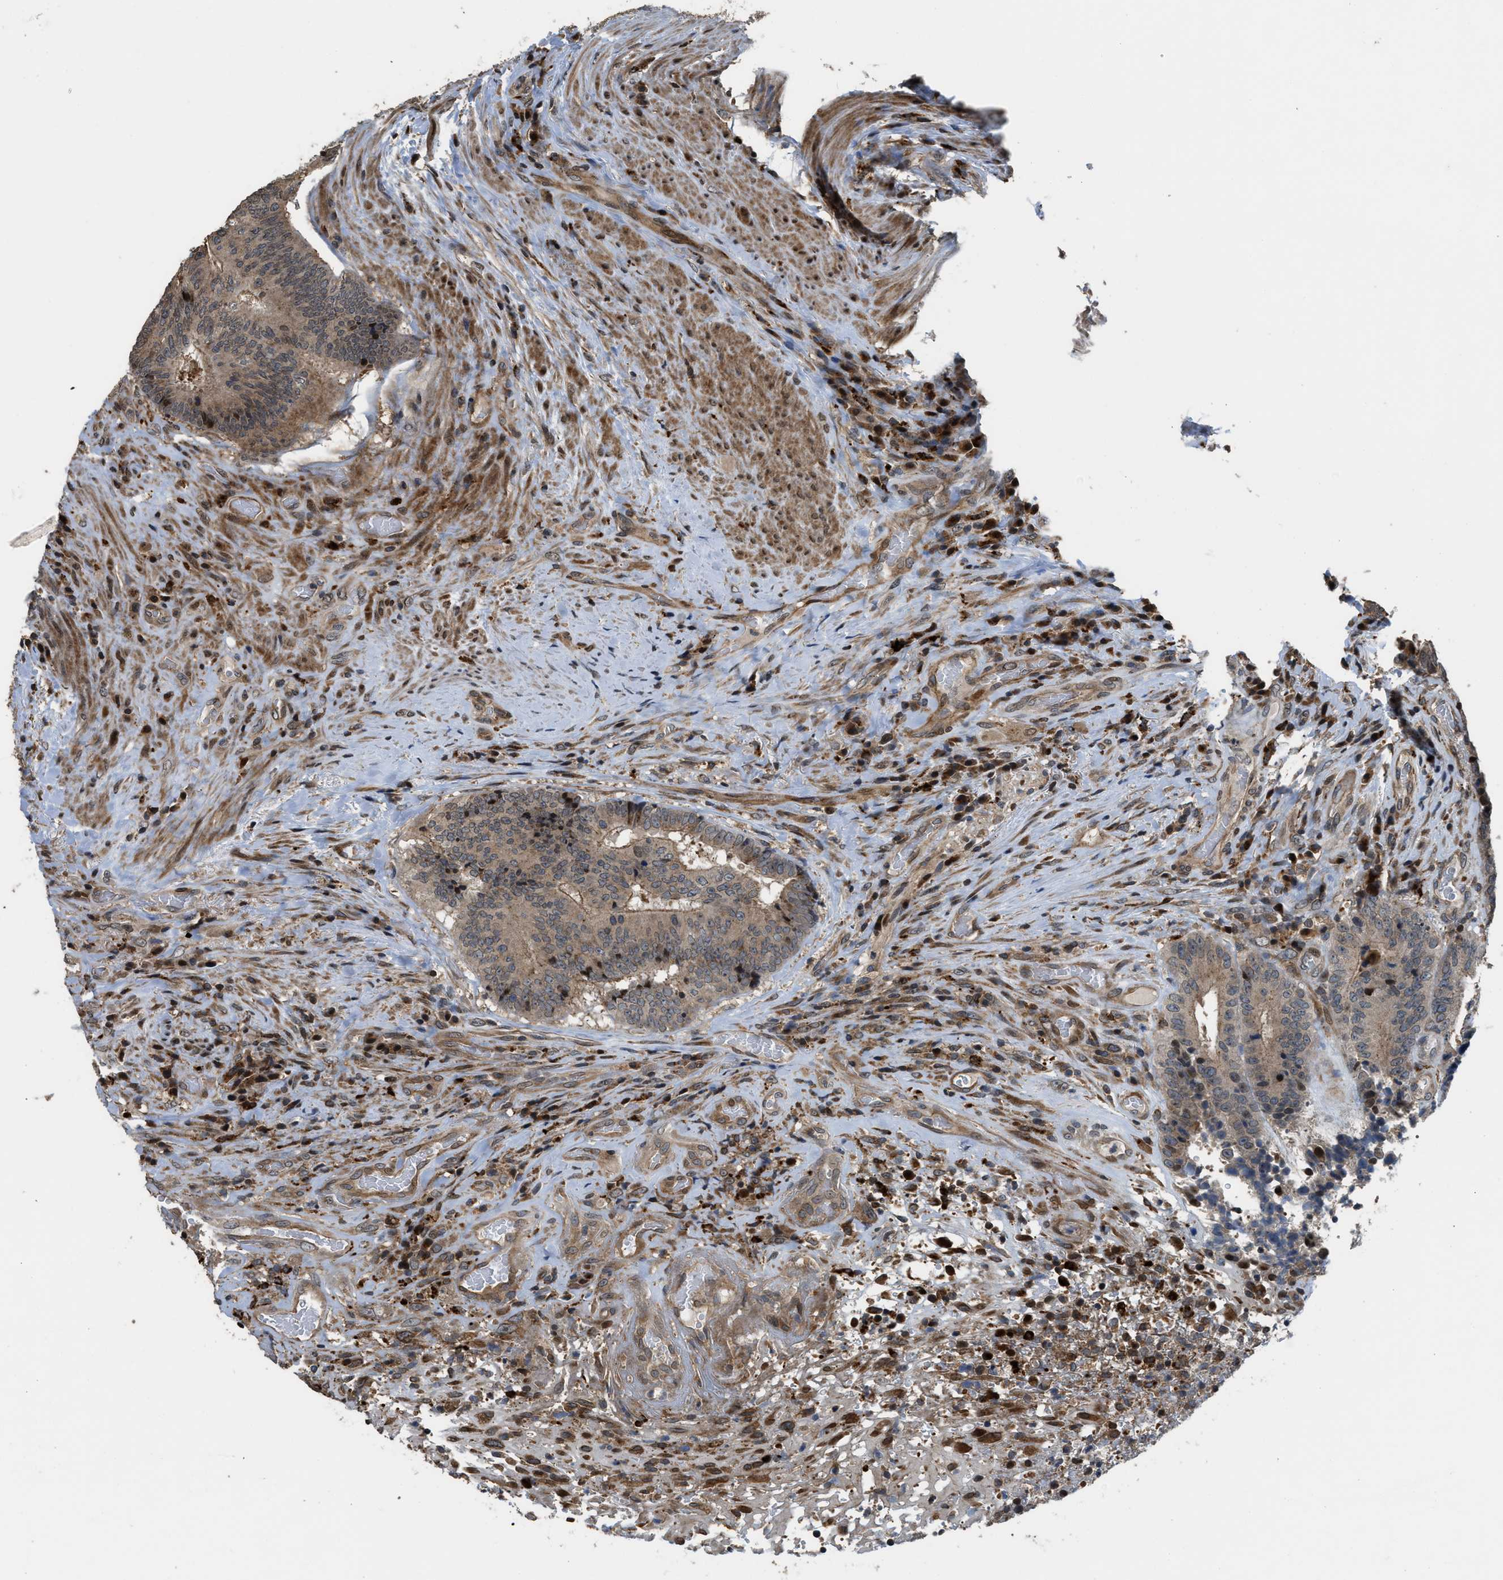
{"staining": {"intensity": "weak", "quantity": ">75%", "location": "cytoplasmic/membranous"}, "tissue": "colorectal cancer", "cell_type": "Tumor cells", "image_type": "cancer", "snomed": [{"axis": "morphology", "description": "Adenocarcinoma, NOS"}, {"axis": "topography", "description": "Rectum"}], "caption": "High-magnification brightfield microscopy of colorectal cancer stained with DAB (brown) and counterstained with hematoxylin (blue). tumor cells exhibit weak cytoplasmic/membranous positivity is appreciated in about>75% of cells.", "gene": "CTBS", "patient": {"sex": "male", "age": 72}}